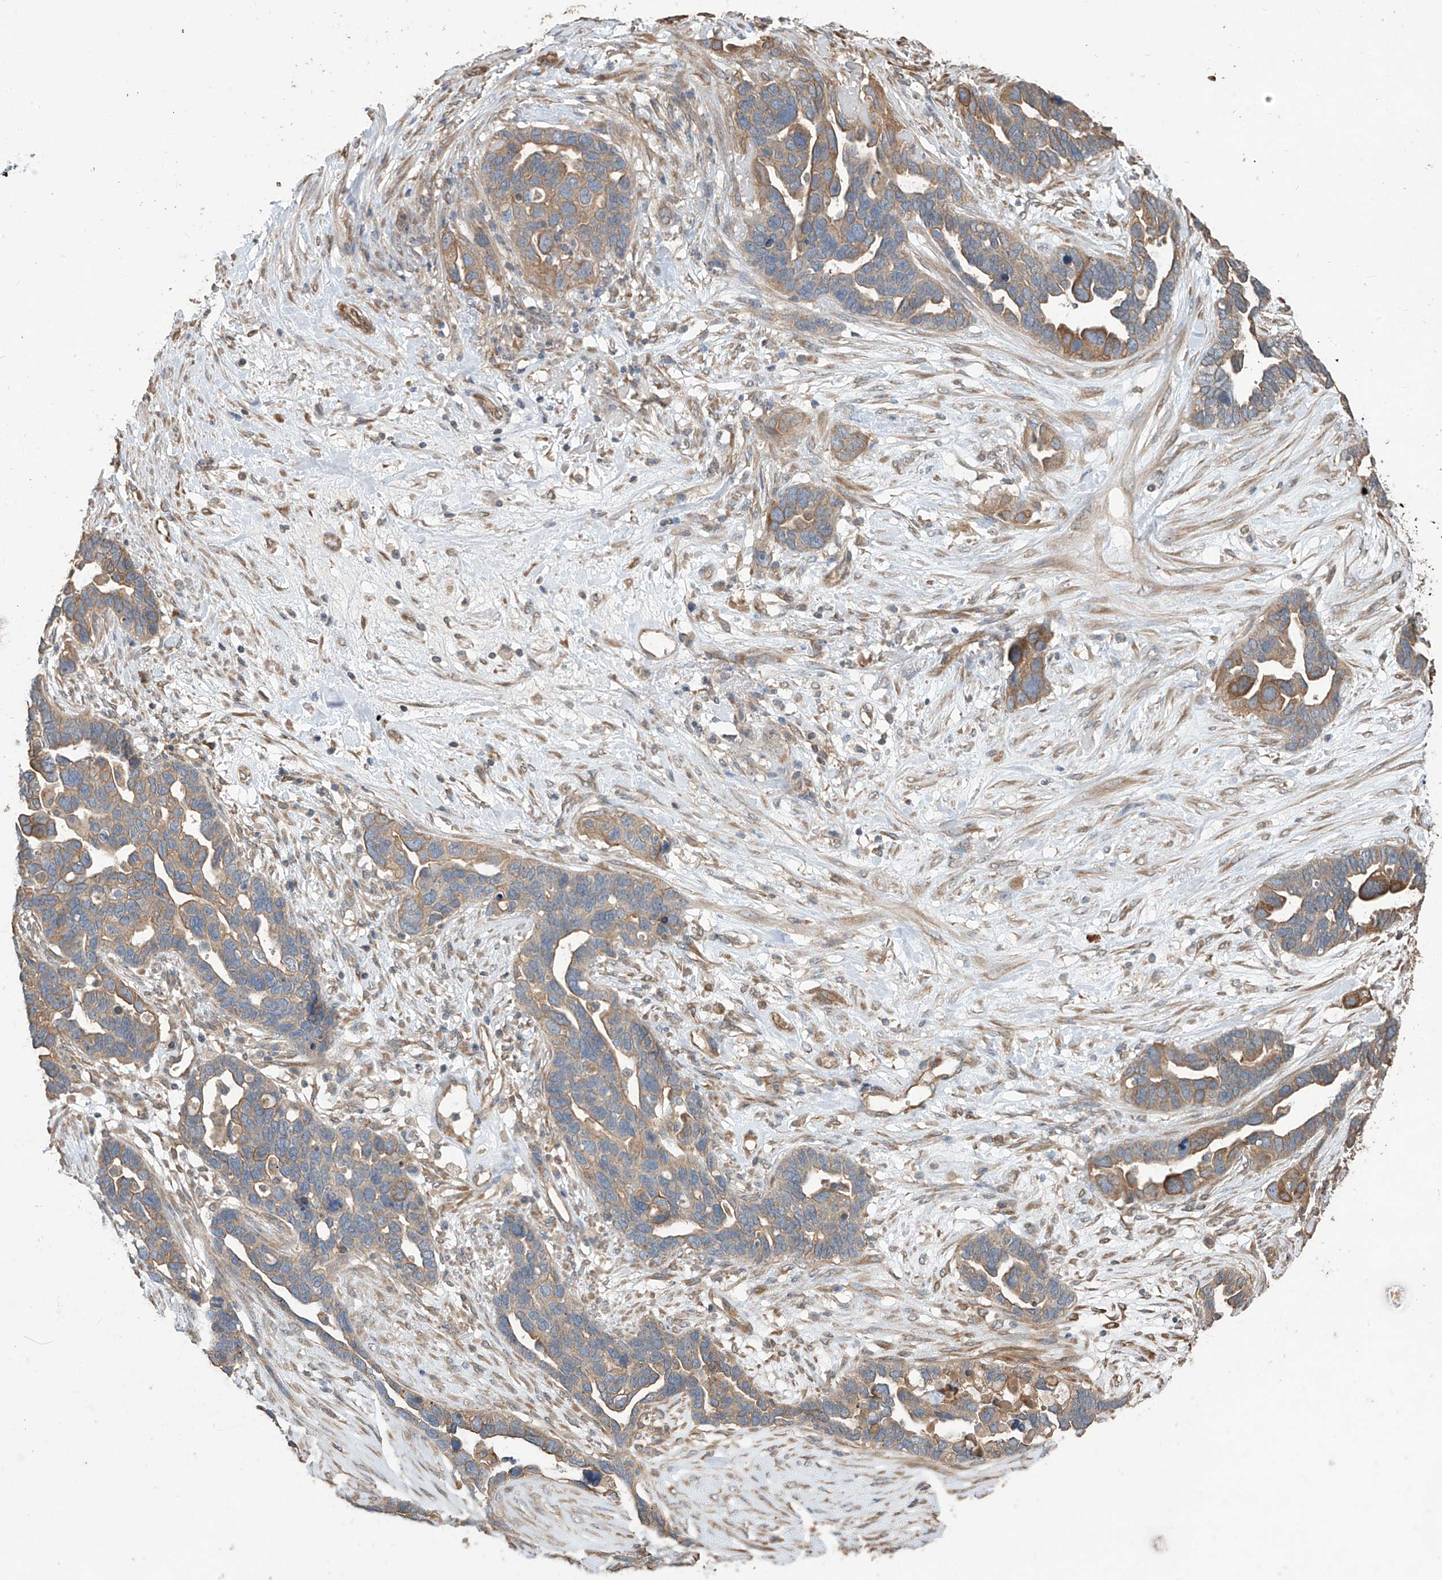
{"staining": {"intensity": "moderate", "quantity": "25%-75%", "location": "cytoplasmic/membranous"}, "tissue": "ovarian cancer", "cell_type": "Tumor cells", "image_type": "cancer", "snomed": [{"axis": "morphology", "description": "Cystadenocarcinoma, serous, NOS"}, {"axis": "topography", "description": "Ovary"}], "caption": "A high-resolution micrograph shows immunohistochemistry (IHC) staining of ovarian cancer, which reveals moderate cytoplasmic/membranous expression in about 25%-75% of tumor cells.", "gene": "AGBL5", "patient": {"sex": "female", "age": 54}}